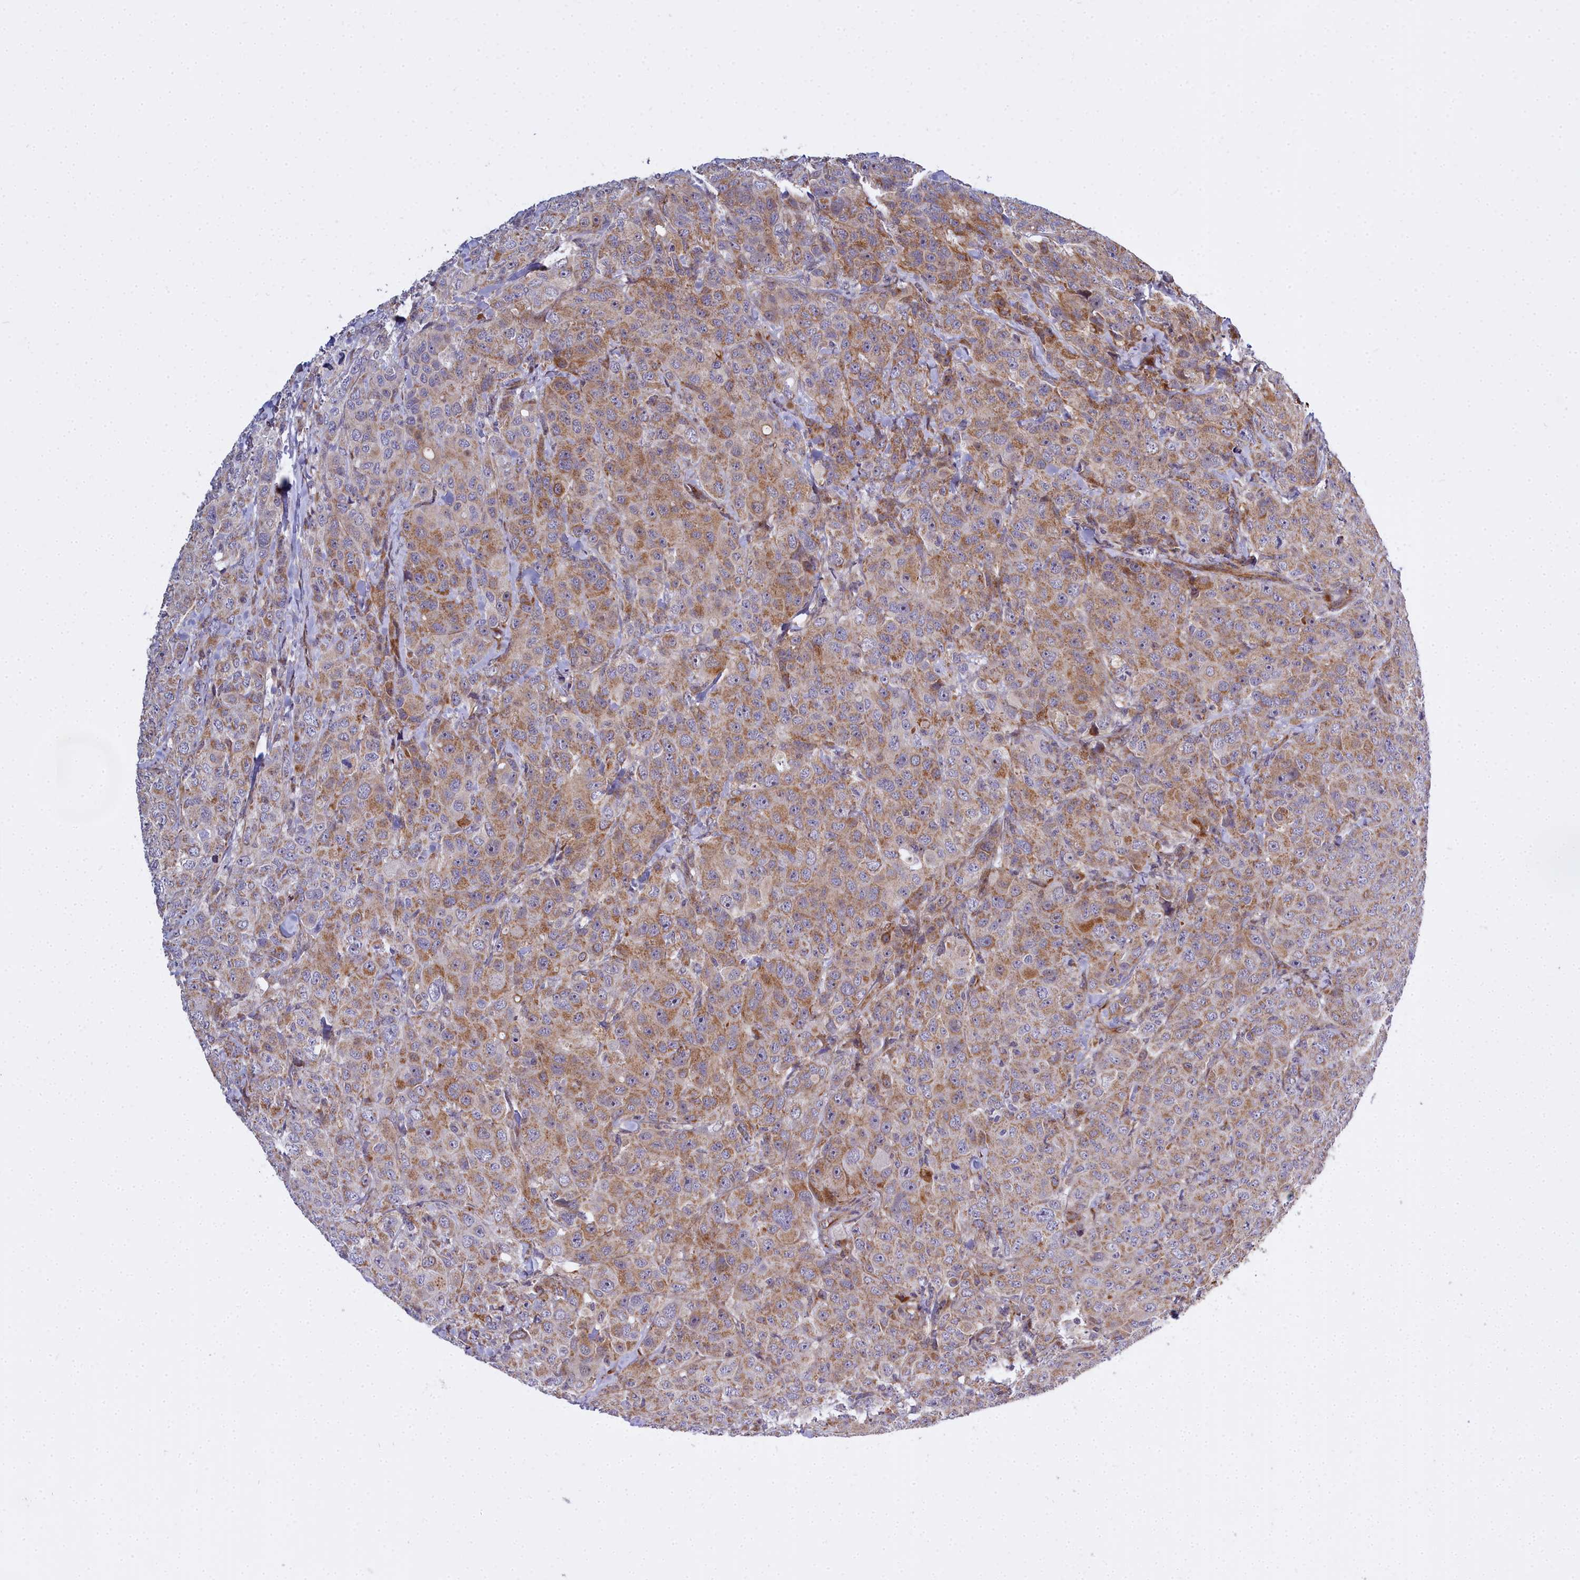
{"staining": {"intensity": "moderate", "quantity": ">75%", "location": "cytoplasmic/membranous"}, "tissue": "breast cancer", "cell_type": "Tumor cells", "image_type": "cancer", "snomed": [{"axis": "morphology", "description": "Duct carcinoma"}, {"axis": "topography", "description": "Breast"}], "caption": "Moderate cytoplasmic/membranous positivity is seen in approximately >75% of tumor cells in breast infiltrating ductal carcinoma.", "gene": "MRPS11", "patient": {"sex": "female", "age": 43}}